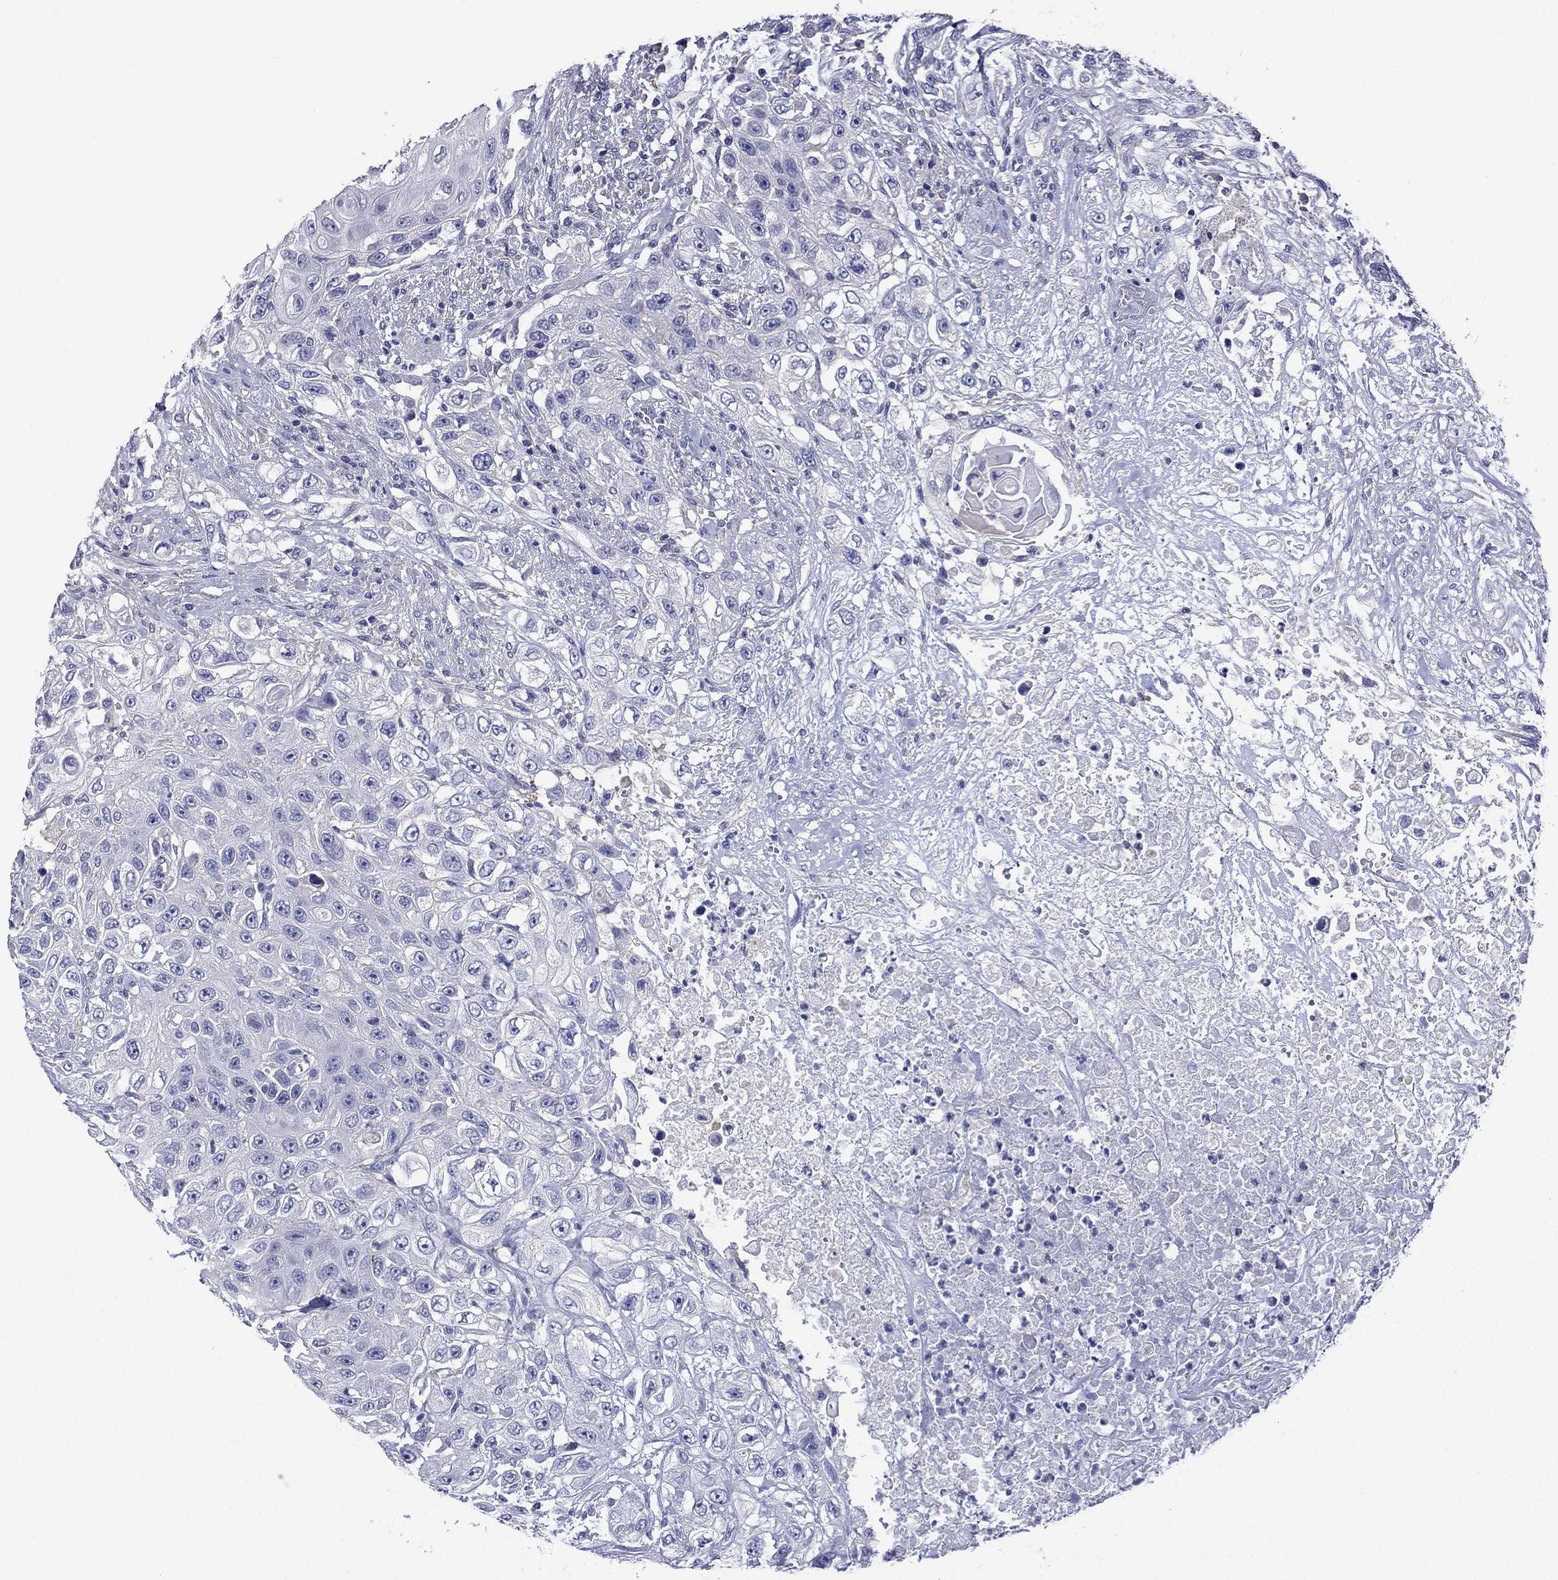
{"staining": {"intensity": "negative", "quantity": "none", "location": "none"}, "tissue": "urothelial cancer", "cell_type": "Tumor cells", "image_type": "cancer", "snomed": [{"axis": "morphology", "description": "Urothelial carcinoma, High grade"}, {"axis": "topography", "description": "Urinary bladder"}], "caption": "A histopathology image of urothelial cancer stained for a protein displays no brown staining in tumor cells.", "gene": "CNDP1", "patient": {"sex": "female", "age": 56}}